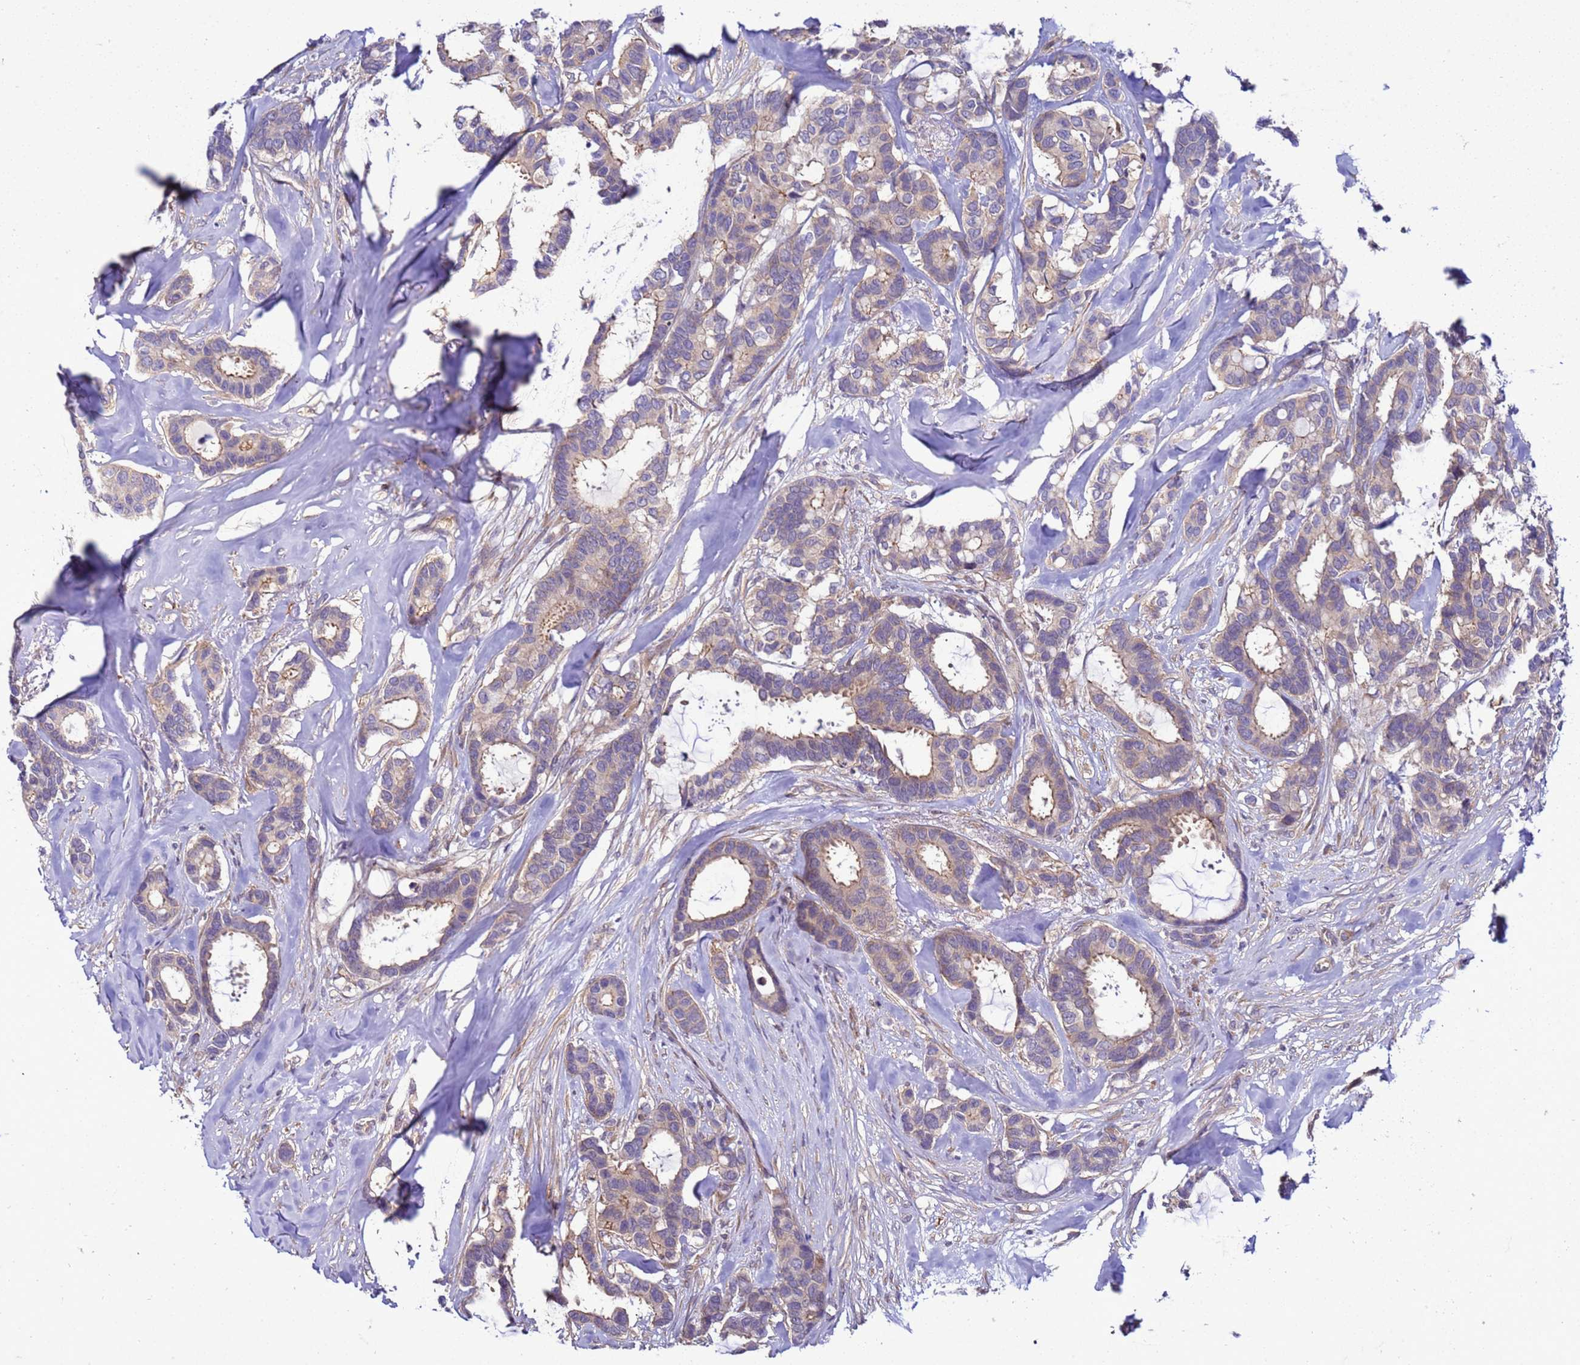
{"staining": {"intensity": "weak", "quantity": "<25%", "location": "cytoplasmic/membranous"}, "tissue": "breast cancer", "cell_type": "Tumor cells", "image_type": "cancer", "snomed": [{"axis": "morphology", "description": "Duct carcinoma"}, {"axis": "topography", "description": "Breast"}], "caption": "Breast cancer was stained to show a protein in brown. There is no significant staining in tumor cells.", "gene": "GEN1", "patient": {"sex": "female", "age": 87}}